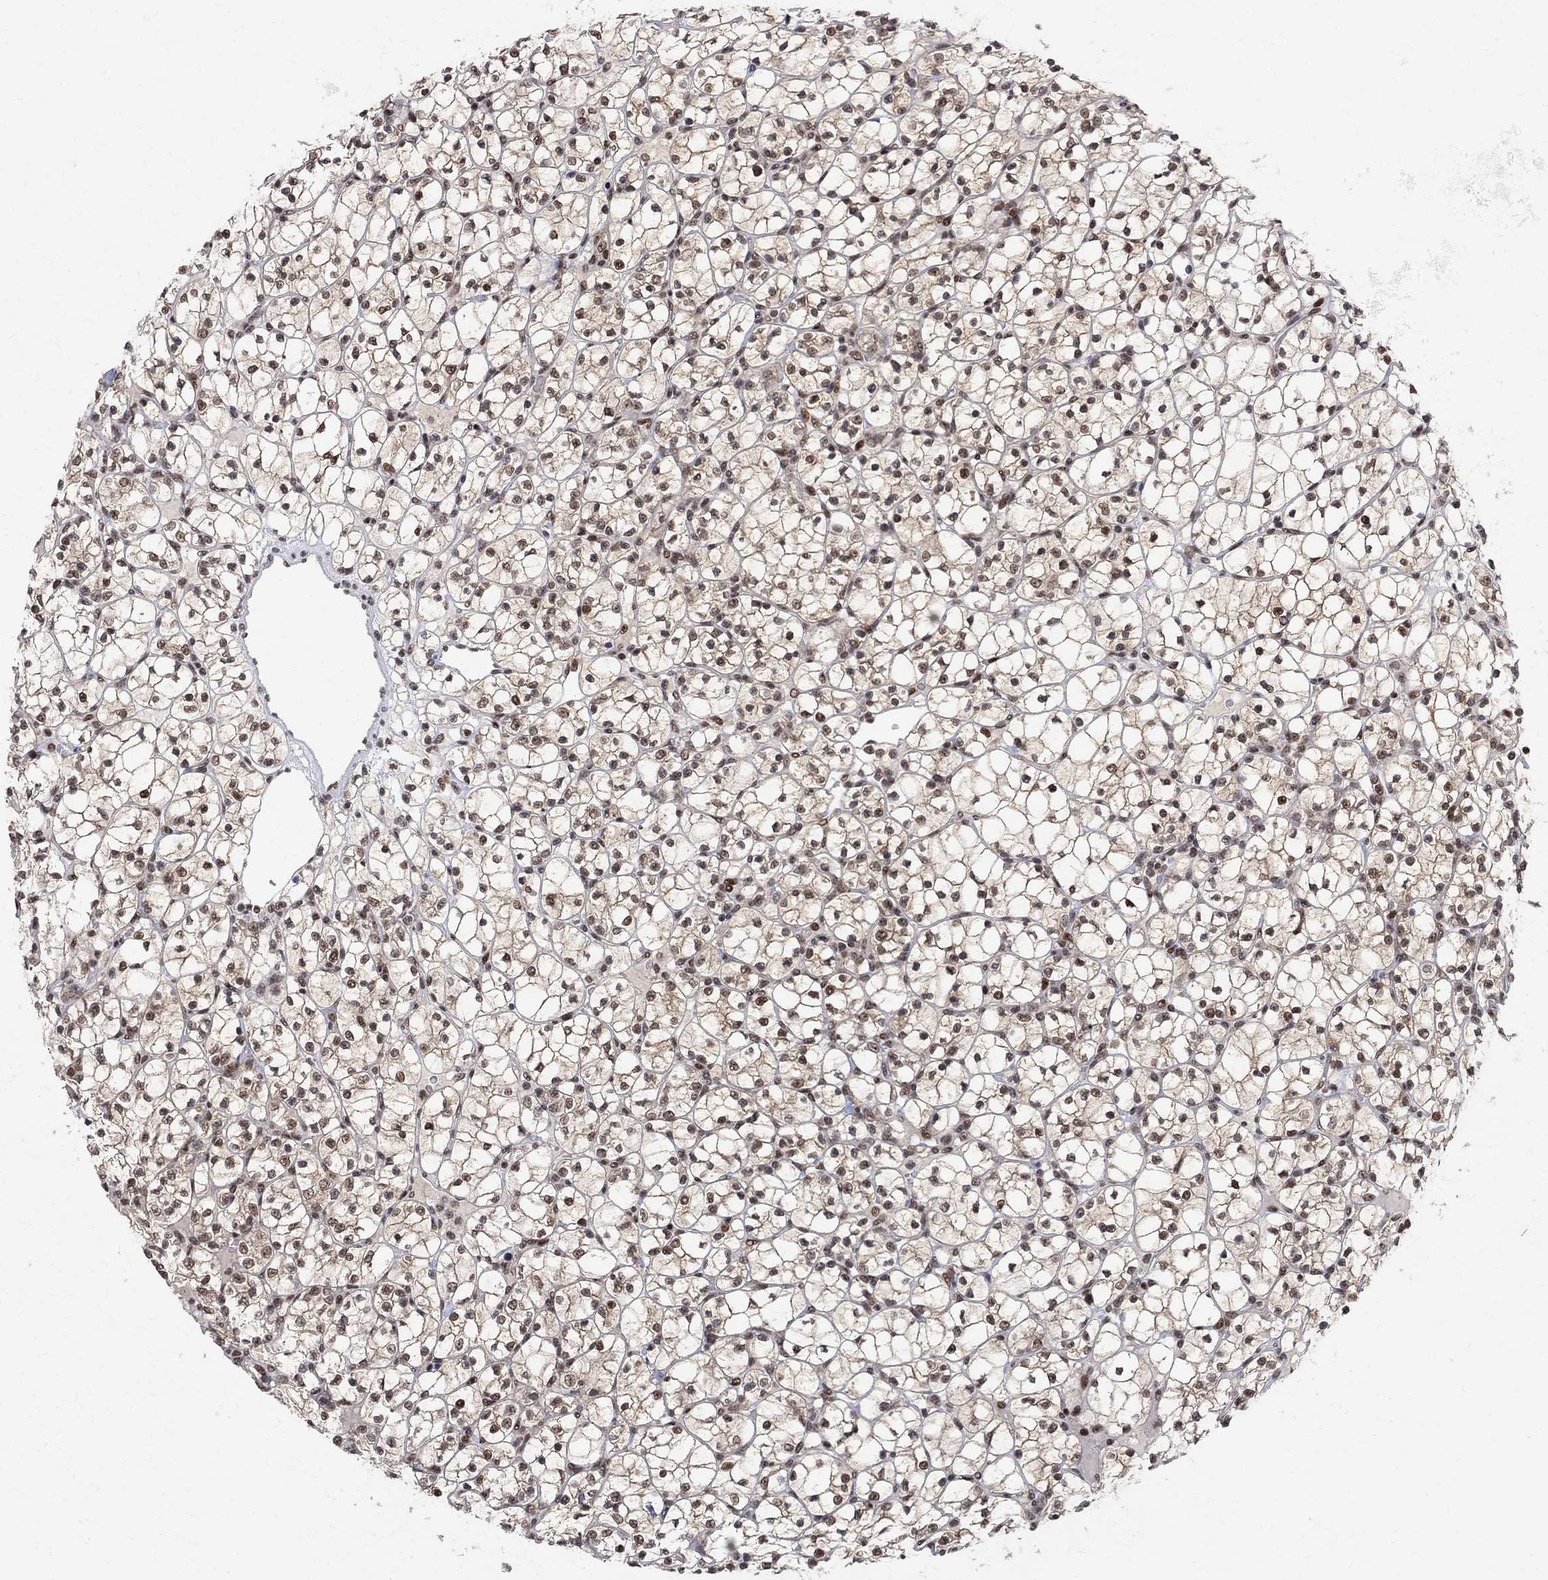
{"staining": {"intensity": "moderate", "quantity": "<25%", "location": "nuclear"}, "tissue": "renal cancer", "cell_type": "Tumor cells", "image_type": "cancer", "snomed": [{"axis": "morphology", "description": "Adenocarcinoma, NOS"}, {"axis": "topography", "description": "Kidney"}], "caption": "Immunohistochemistry (IHC) (DAB) staining of human adenocarcinoma (renal) shows moderate nuclear protein staining in about <25% of tumor cells.", "gene": "E4F1", "patient": {"sex": "female", "age": 89}}